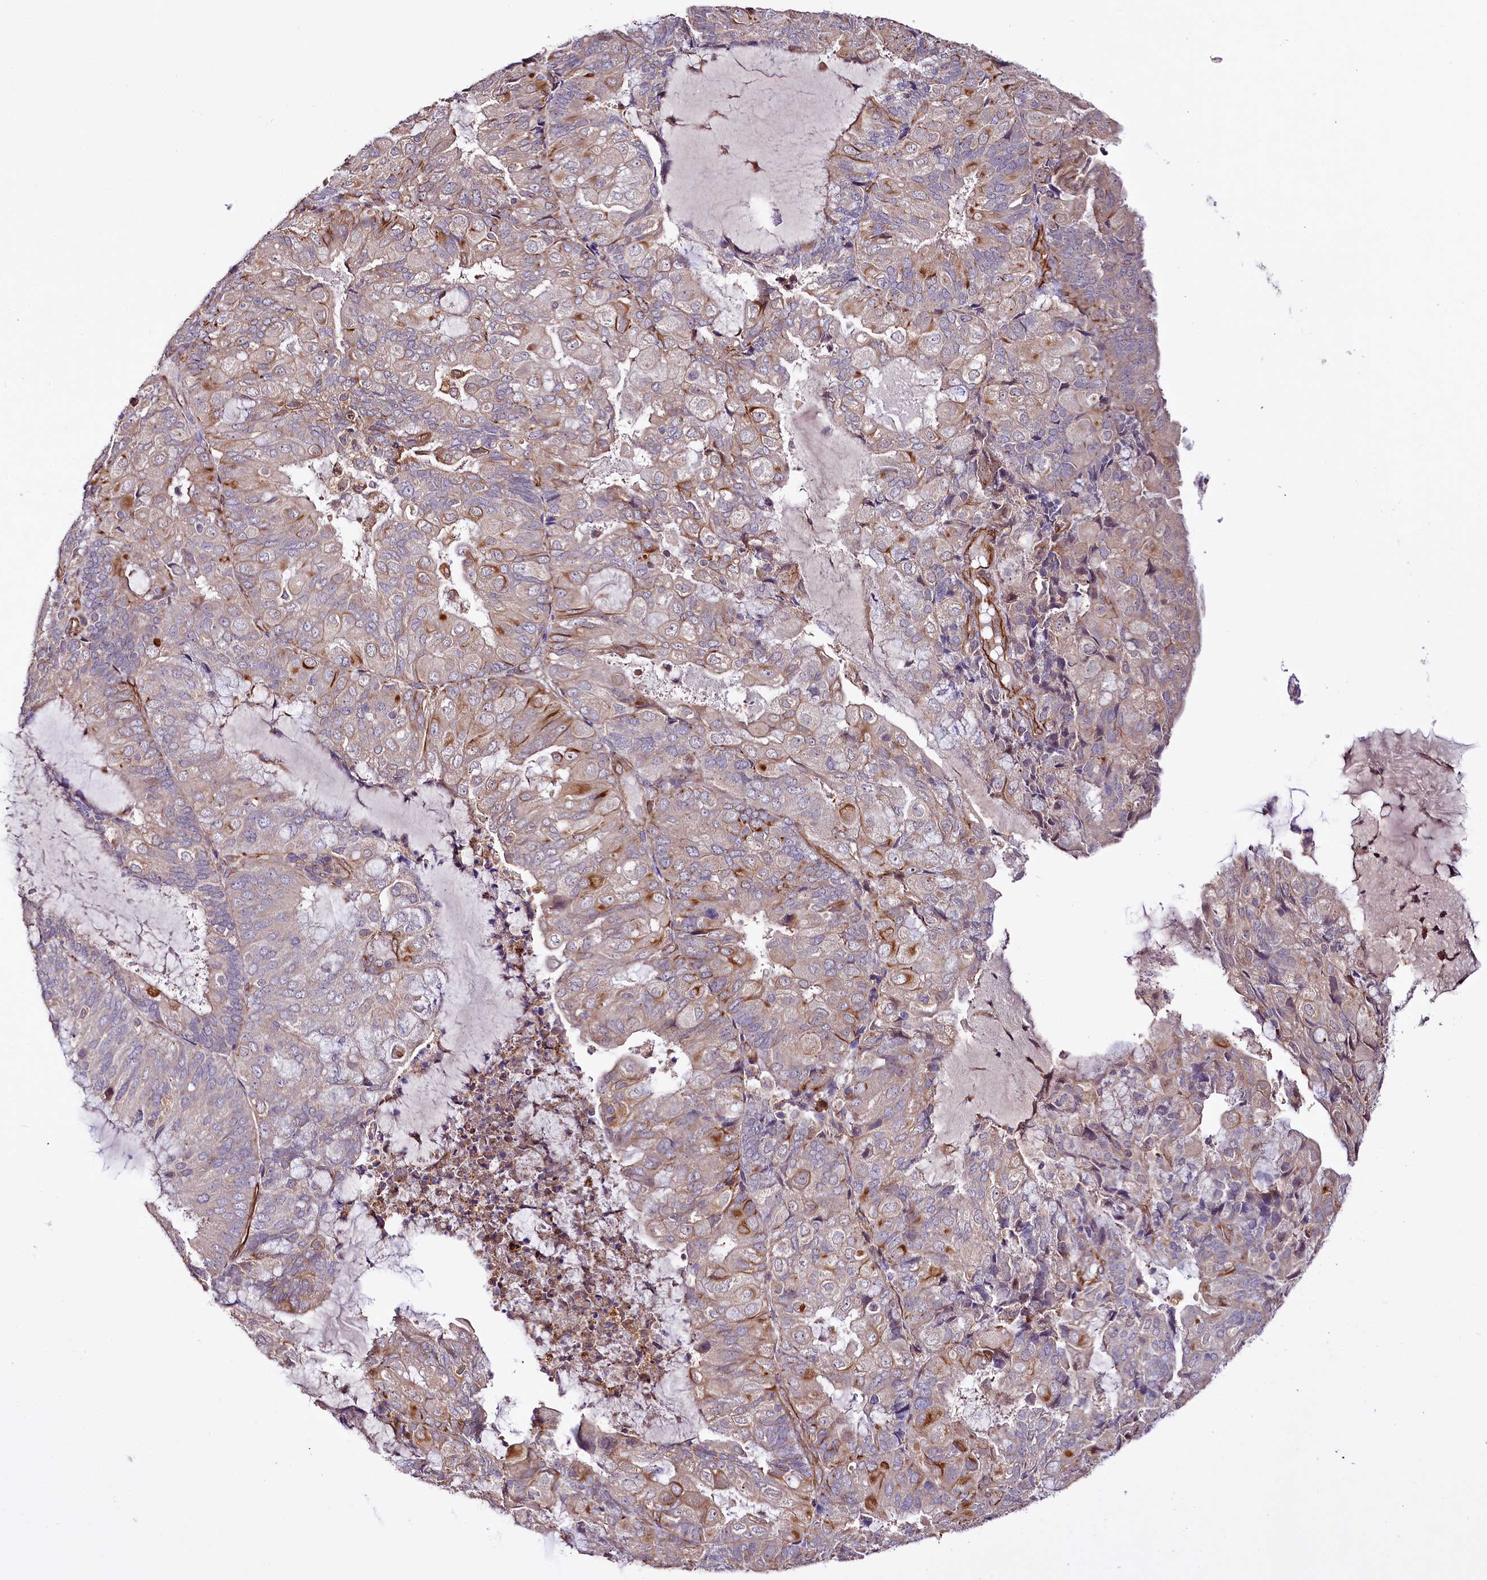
{"staining": {"intensity": "moderate", "quantity": "<25%", "location": "cytoplasmic/membranous"}, "tissue": "endometrial cancer", "cell_type": "Tumor cells", "image_type": "cancer", "snomed": [{"axis": "morphology", "description": "Adenocarcinoma, NOS"}, {"axis": "topography", "description": "Endometrium"}], "caption": "IHC (DAB (3,3'-diaminobenzidine)) staining of endometrial cancer (adenocarcinoma) shows moderate cytoplasmic/membranous protein staining in about <25% of tumor cells.", "gene": "TTC12", "patient": {"sex": "female", "age": 81}}